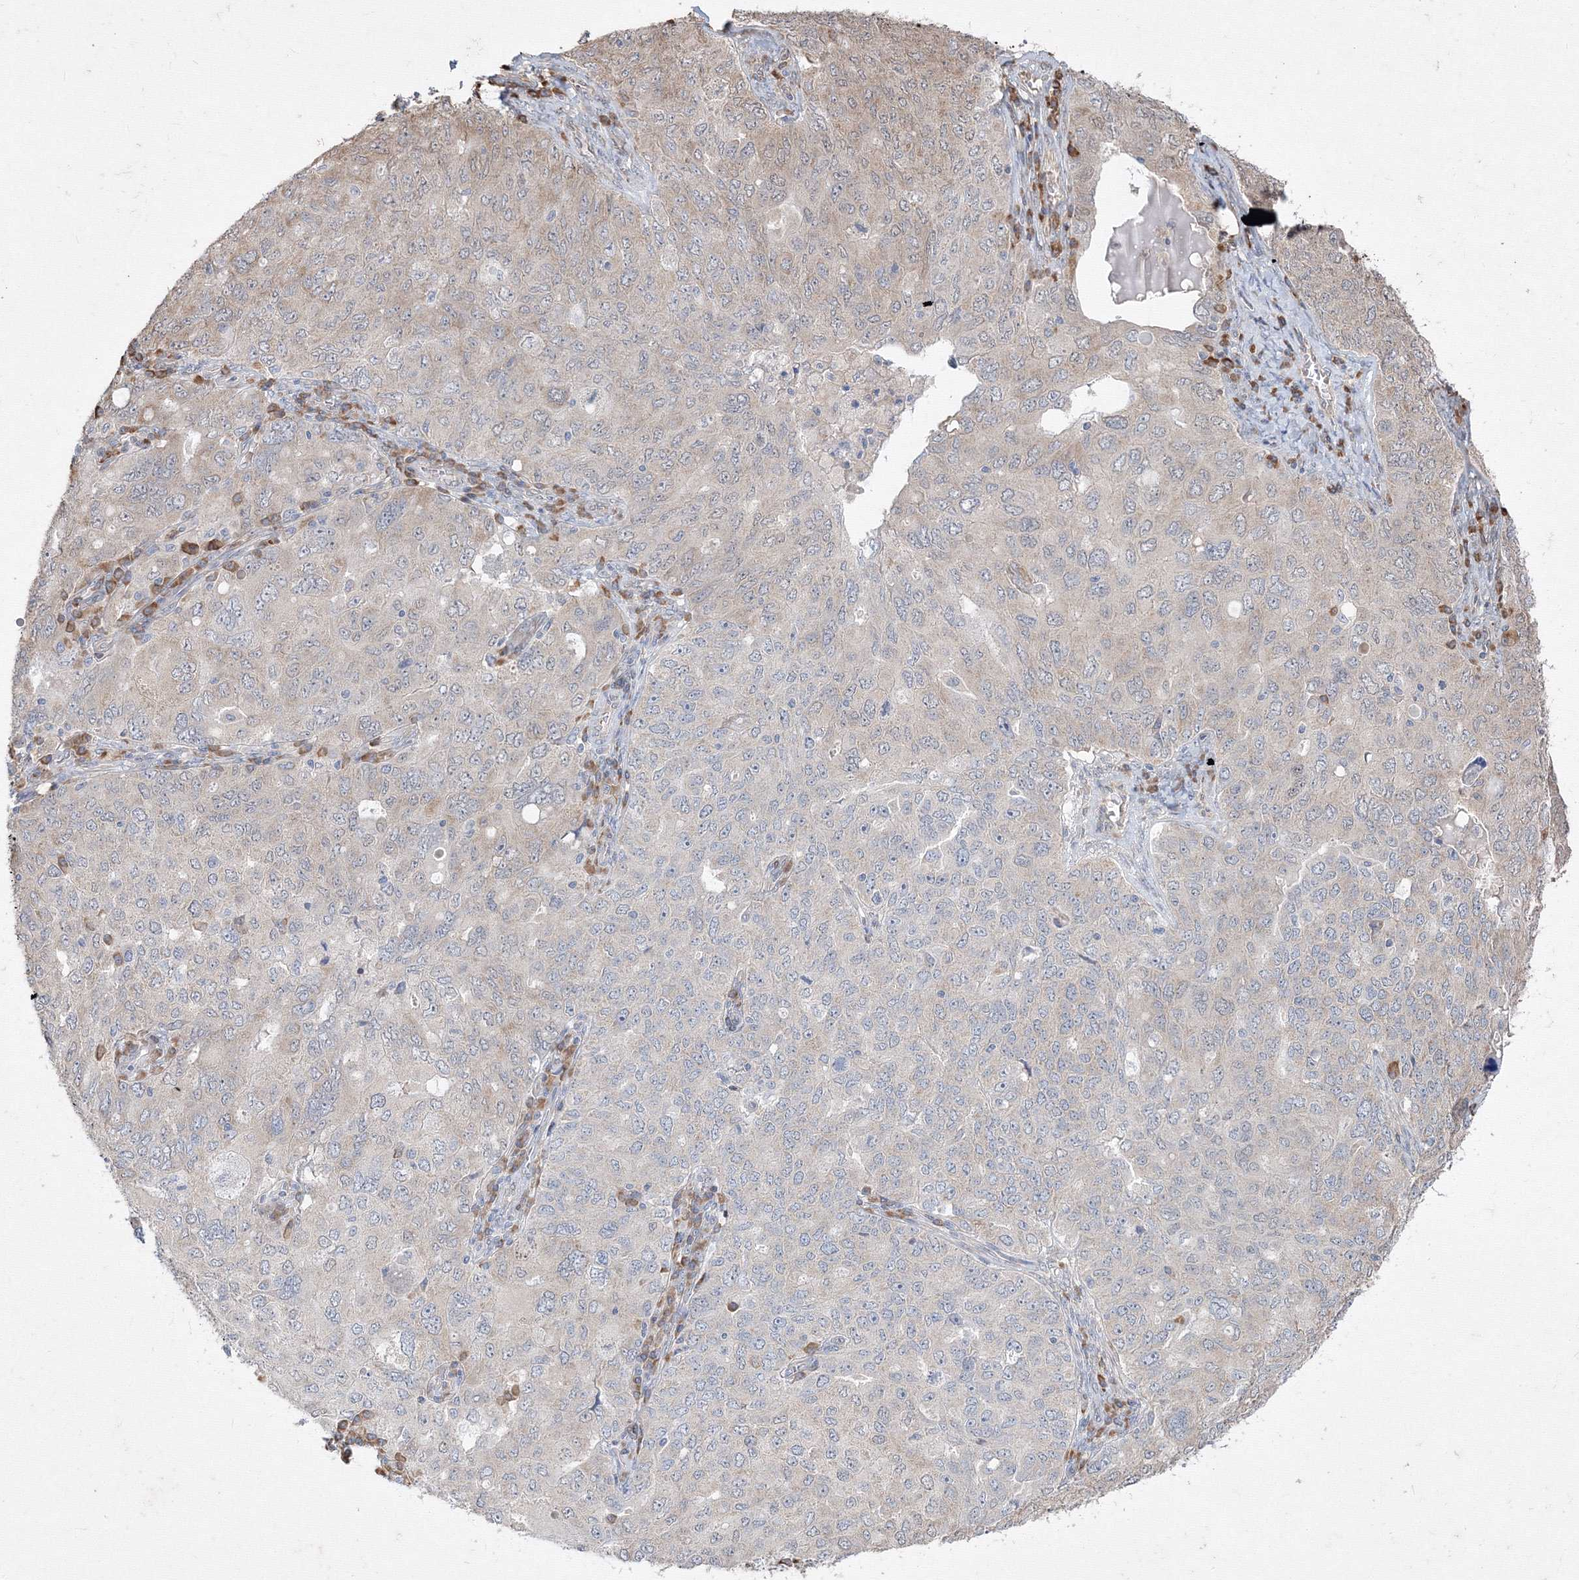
{"staining": {"intensity": "weak", "quantity": "<25%", "location": "cytoplasmic/membranous"}, "tissue": "ovarian cancer", "cell_type": "Tumor cells", "image_type": "cancer", "snomed": [{"axis": "morphology", "description": "Carcinoma, endometroid"}, {"axis": "topography", "description": "Ovary"}], "caption": "Tumor cells are negative for protein expression in human ovarian cancer. Brightfield microscopy of immunohistochemistry stained with DAB (brown) and hematoxylin (blue), captured at high magnification.", "gene": "FBXL8", "patient": {"sex": "female", "age": 62}}